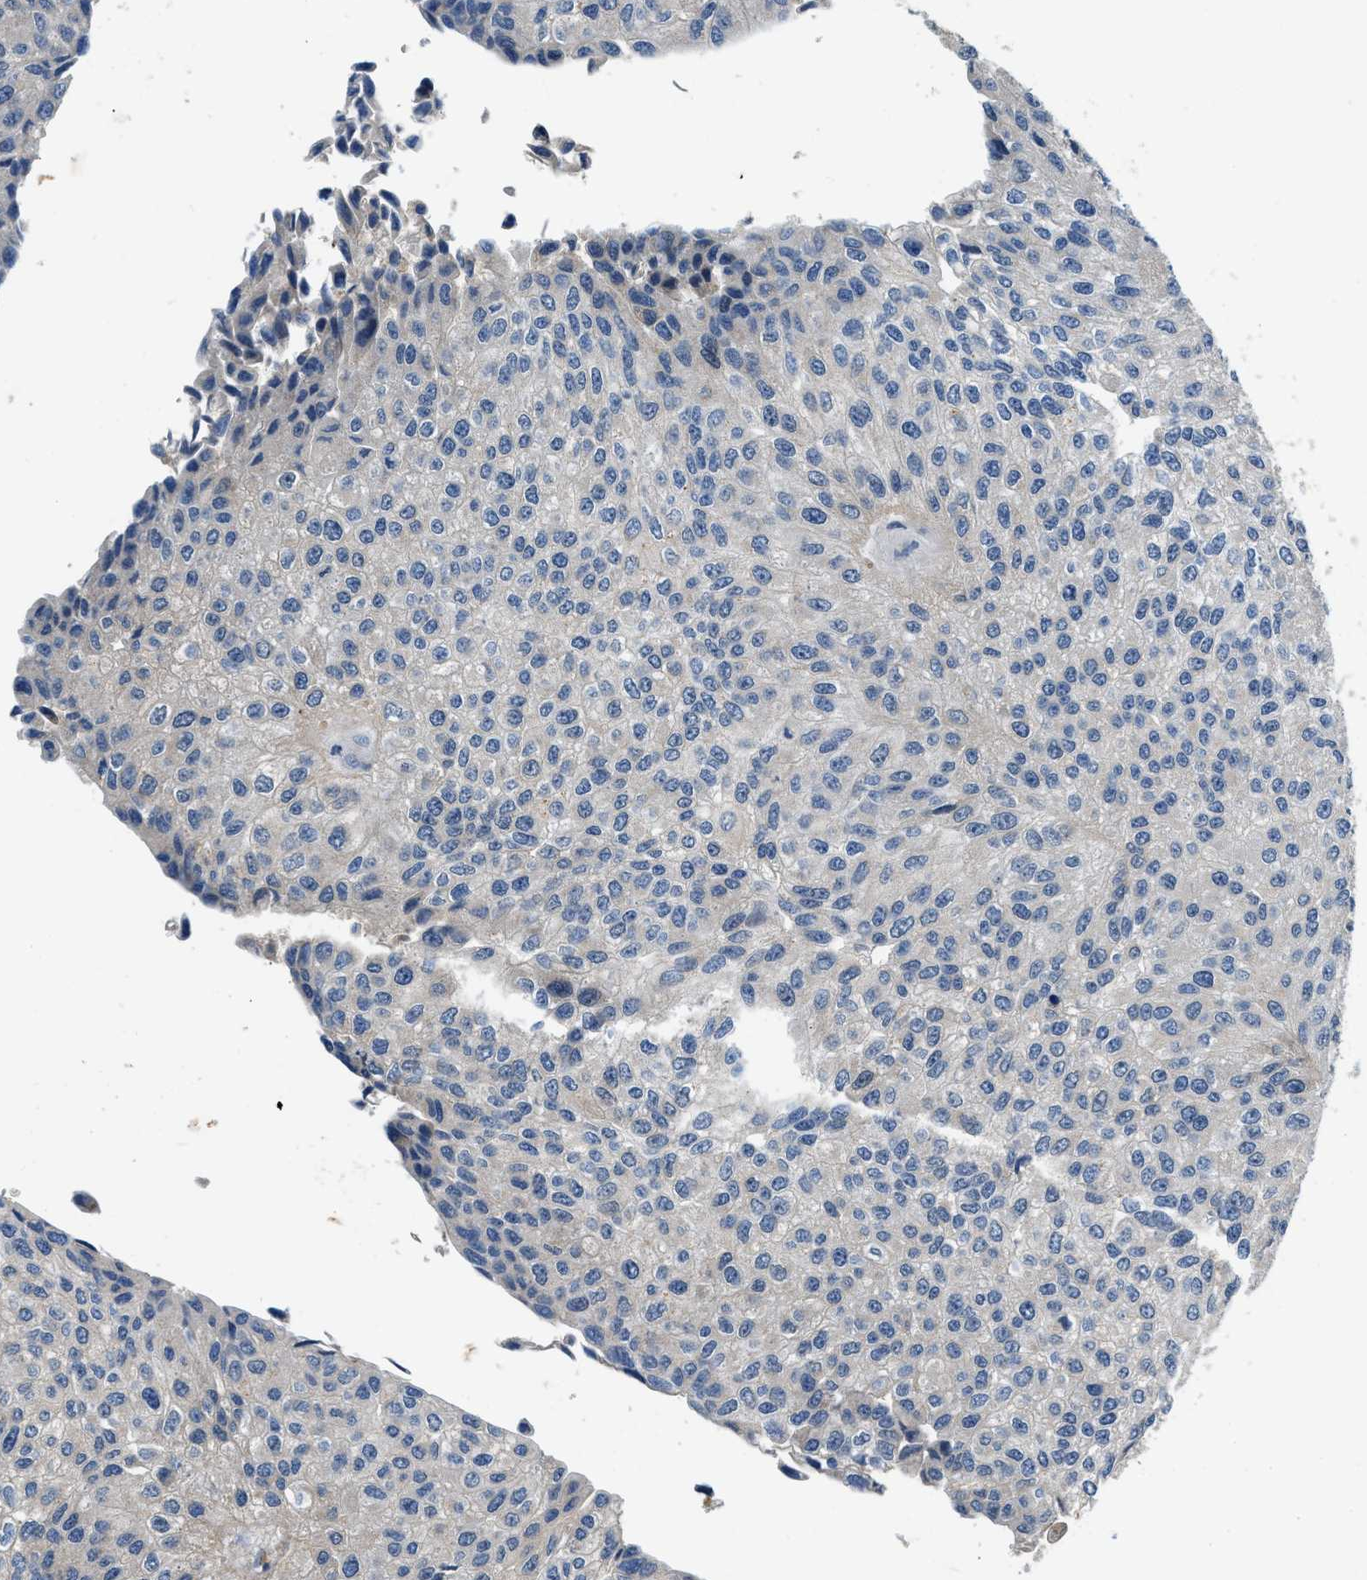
{"staining": {"intensity": "weak", "quantity": "<25%", "location": "cytoplasmic/membranous"}, "tissue": "urothelial cancer", "cell_type": "Tumor cells", "image_type": "cancer", "snomed": [{"axis": "morphology", "description": "Urothelial carcinoma, High grade"}, {"axis": "topography", "description": "Kidney"}, {"axis": "topography", "description": "Urinary bladder"}], "caption": "High-grade urothelial carcinoma stained for a protein using IHC reveals no positivity tumor cells.", "gene": "IL3RA", "patient": {"sex": "male", "age": 77}}